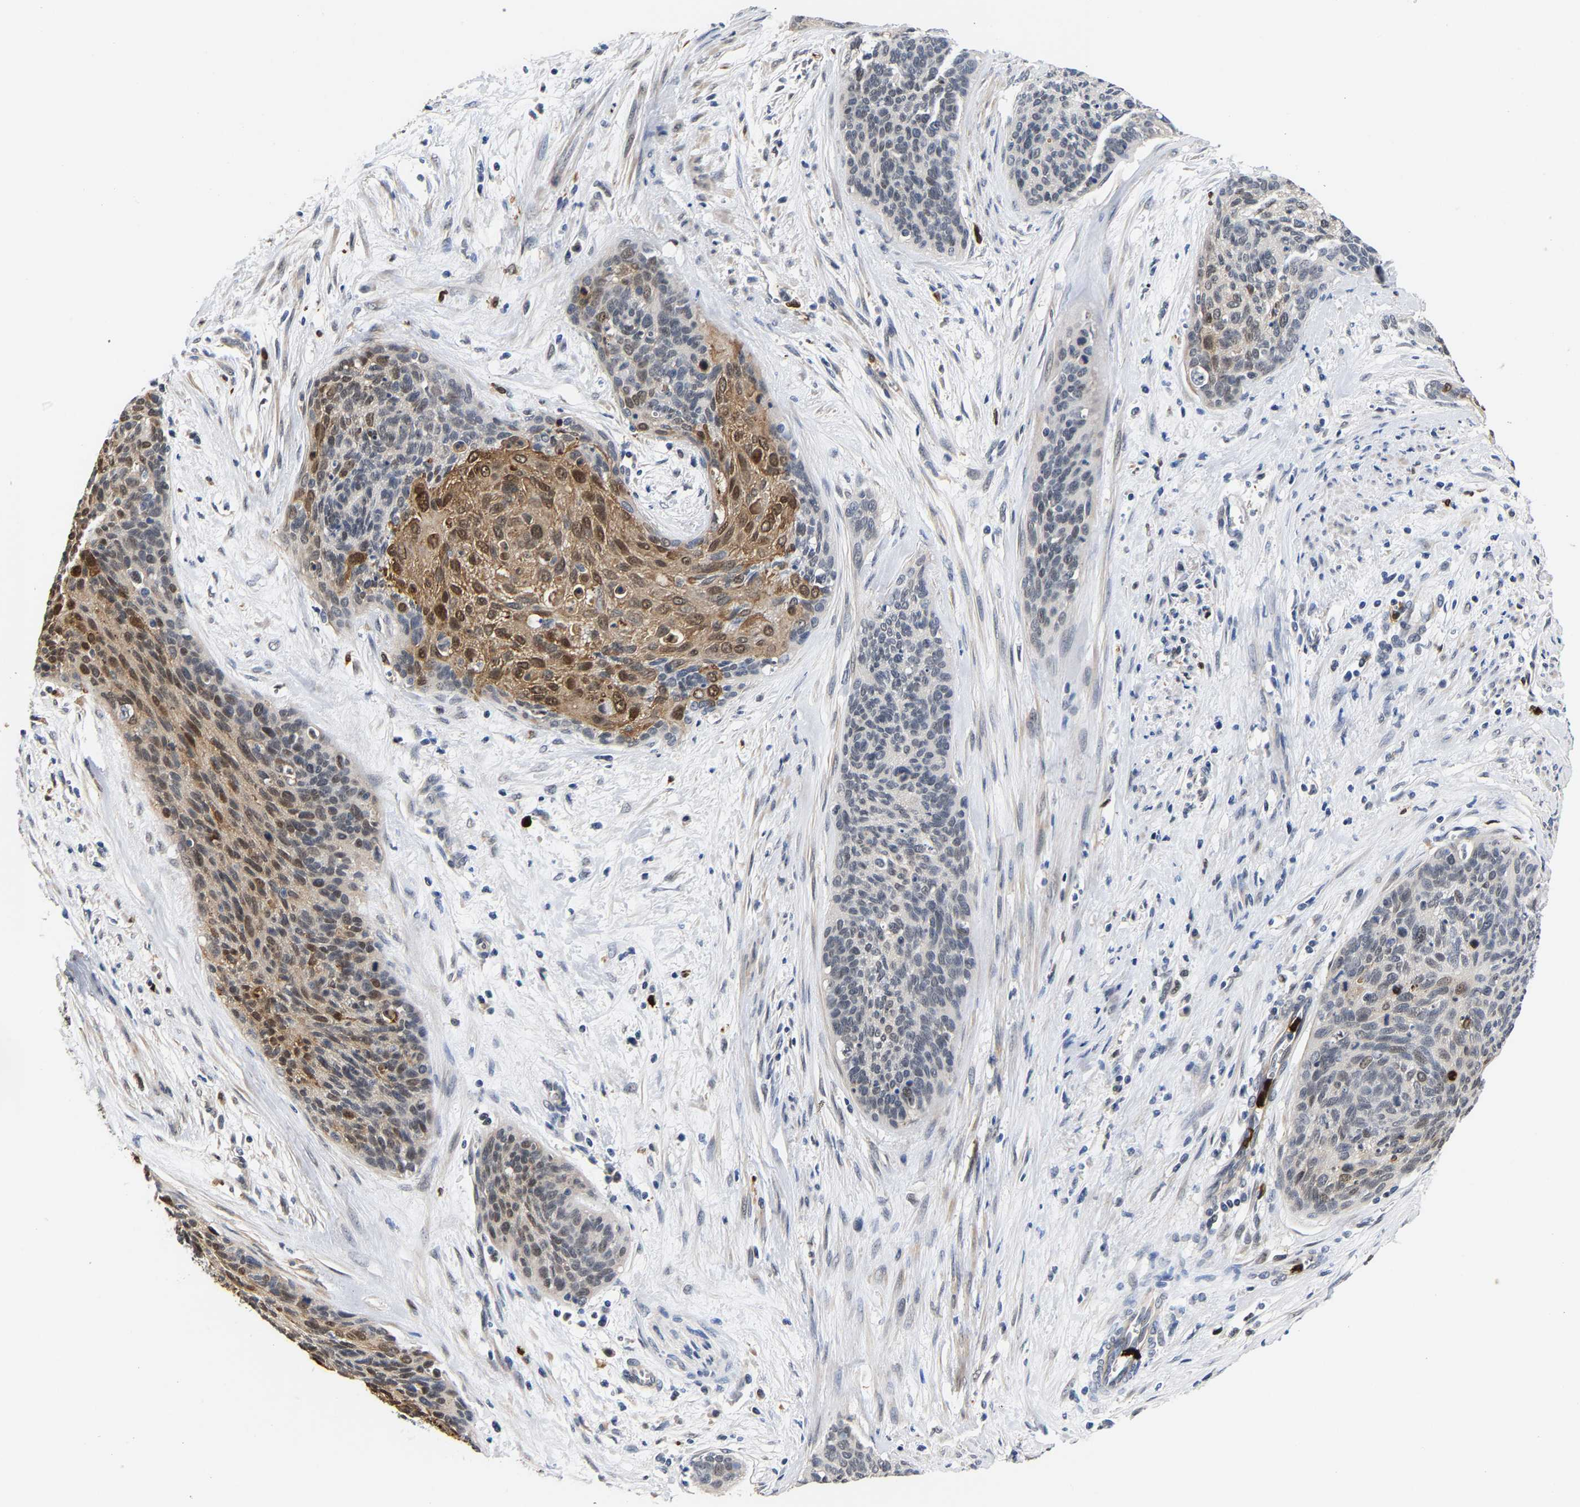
{"staining": {"intensity": "moderate", "quantity": "<25%", "location": "cytoplasmic/membranous,nuclear"}, "tissue": "cervical cancer", "cell_type": "Tumor cells", "image_type": "cancer", "snomed": [{"axis": "morphology", "description": "Squamous cell carcinoma, NOS"}, {"axis": "topography", "description": "Cervix"}], "caption": "Human cervical cancer stained with a protein marker exhibits moderate staining in tumor cells.", "gene": "TDRD7", "patient": {"sex": "female", "age": 55}}